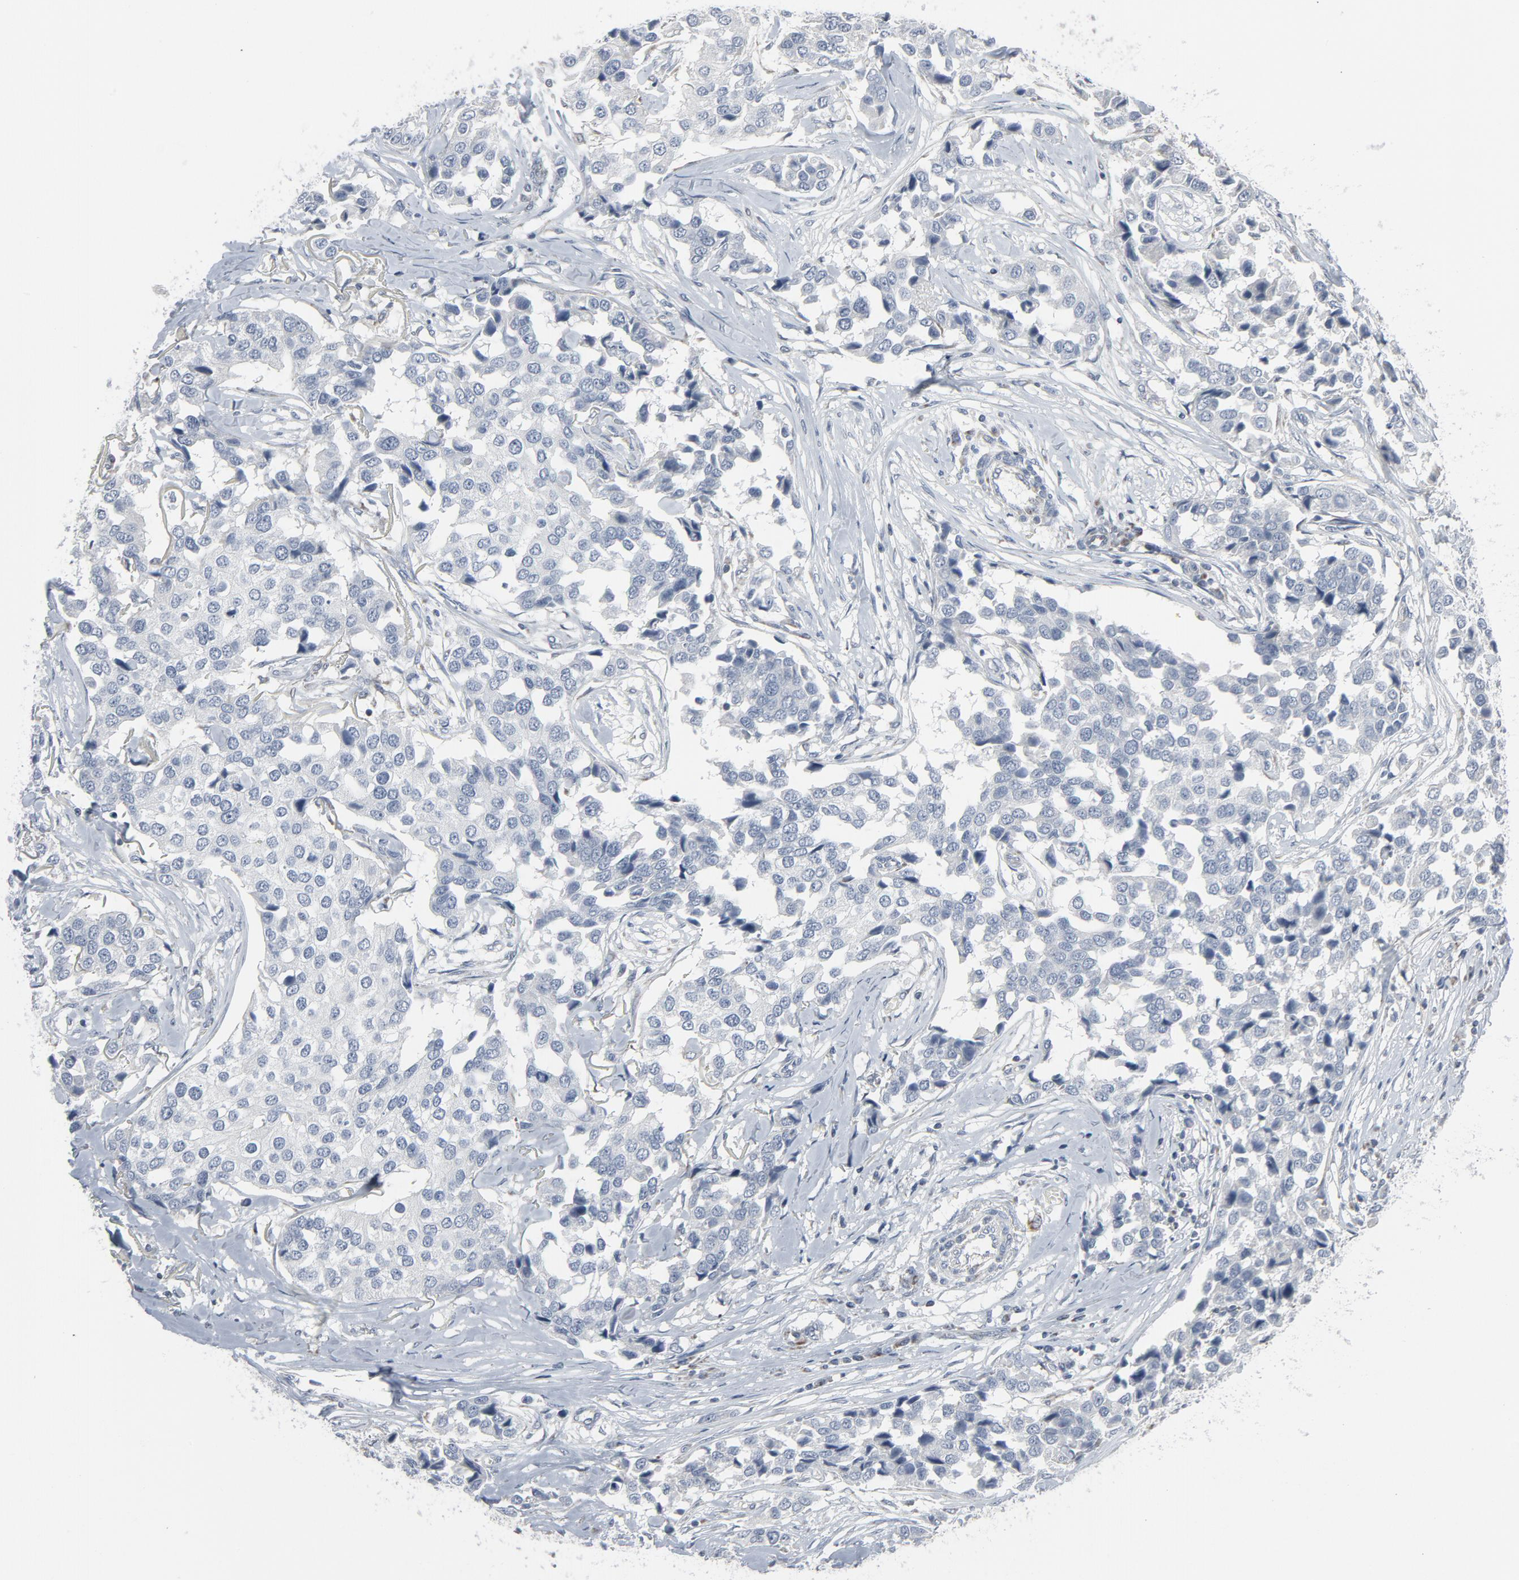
{"staining": {"intensity": "negative", "quantity": "none", "location": "none"}, "tissue": "breast cancer", "cell_type": "Tumor cells", "image_type": "cancer", "snomed": [{"axis": "morphology", "description": "Duct carcinoma"}, {"axis": "topography", "description": "Breast"}], "caption": "Protein analysis of breast cancer (invasive ductal carcinoma) exhibits no significant staining in tumor cells.", "gene": "GPX2", "patient": {"sex": "female", "age": 80}}